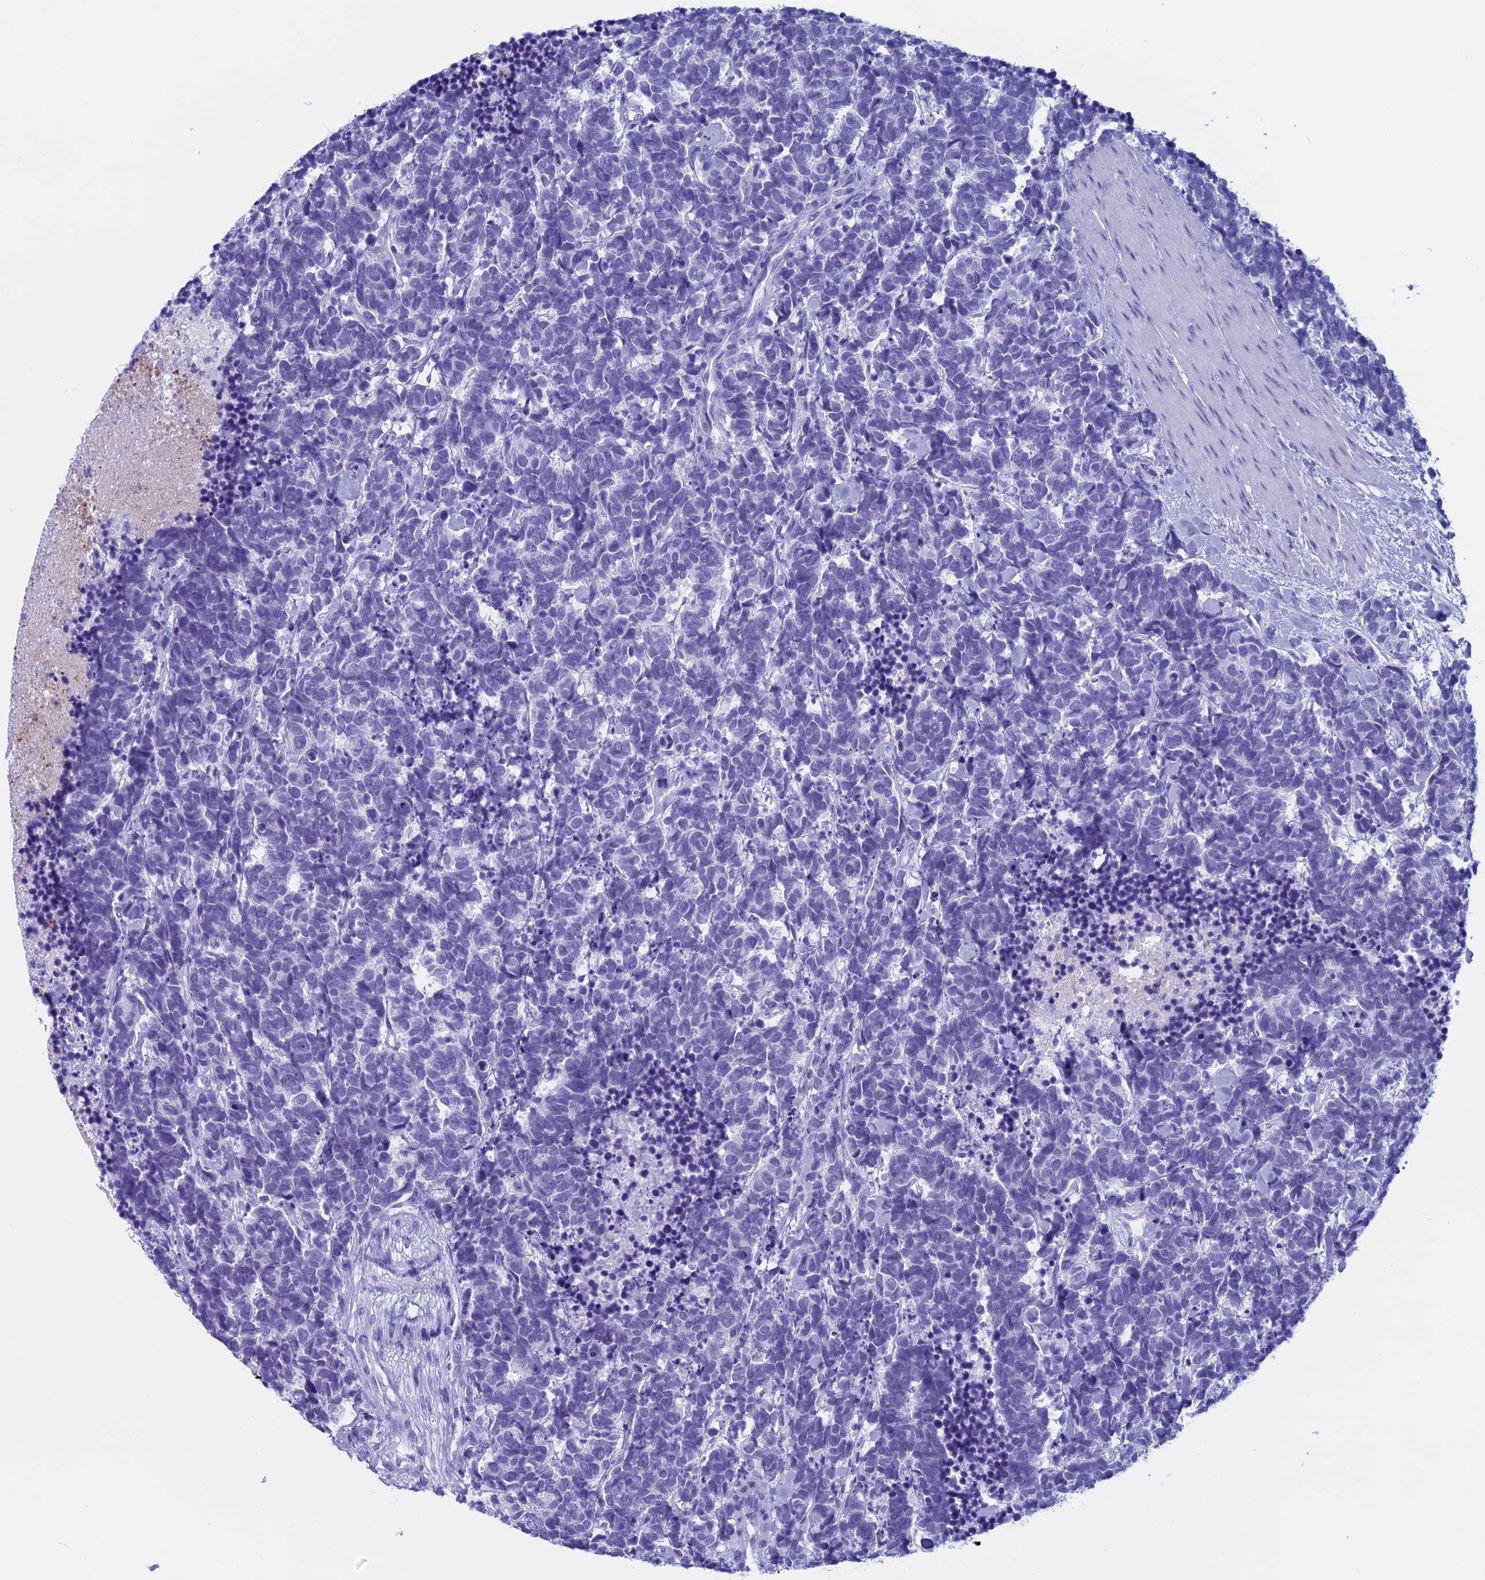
{"staining": {"intensity": "negative", "quantity": "none", "location": "none"}, "tissue": "carcinoid", "cell_type": "Tumor cells", "image_type": "cancer", "snomed": [{"axis": "morphology", "description": "Carcinoma, NOS"}, {"axis": "morphology", "description": "Carcinoid, malignant, NOS"}, {"axis": "topography", "description": "Prostate"}], "caption": "Immunohistochemistry of malignant carcinoid displays no positivity in tumor cells.", "gene": "FAM169A", "patient": {"sex": "male", "age": 57}}